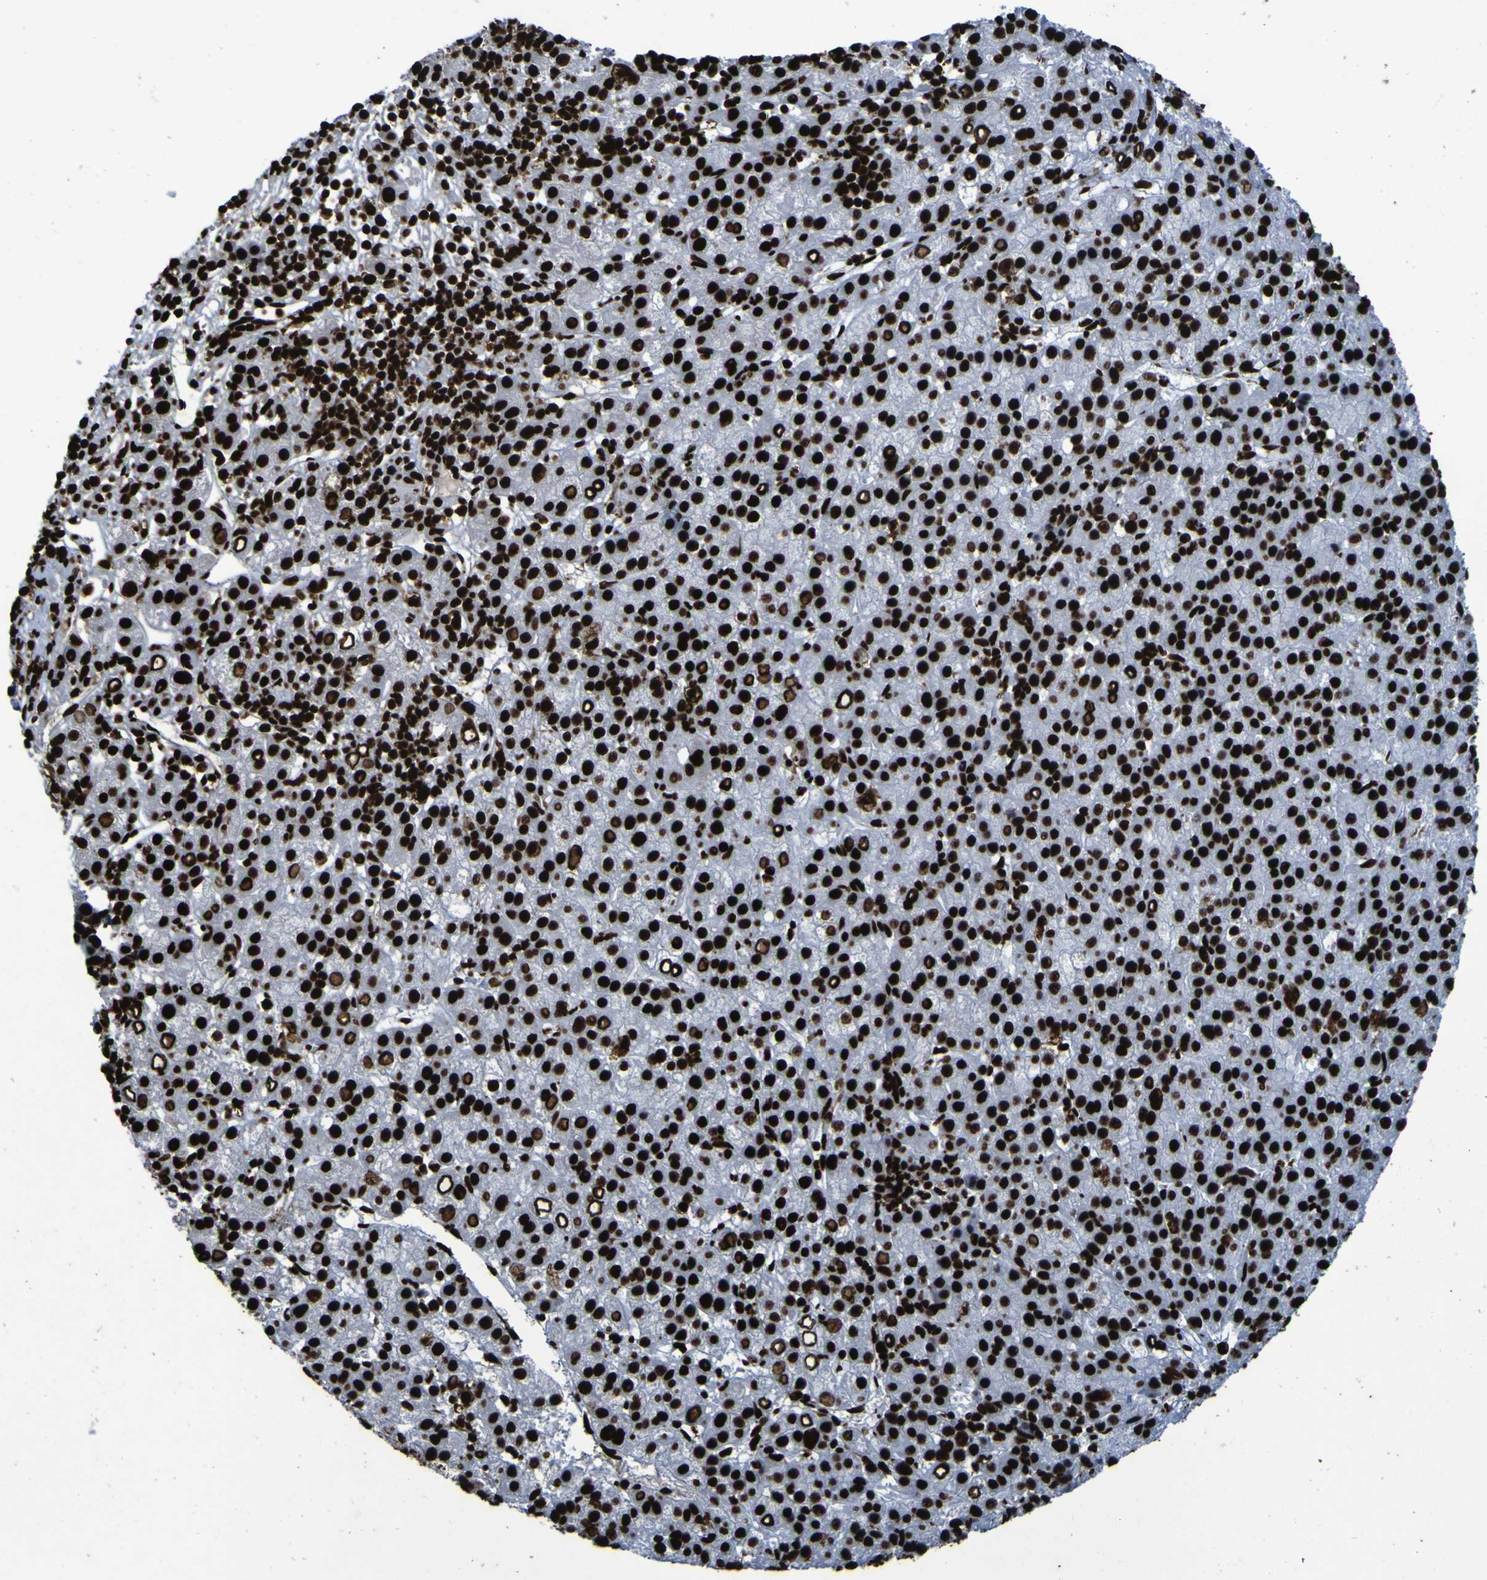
{"staining": {"intensity": "strong", "quantity": ">75%", "location": "cytoplasmic/membranous,nuclear"}, "tissue": "liver cancer", "cell_type": "Tumor cells", "image_type": "cancer", "snomed": [{"axis": "morphology", "description": "Carcinoma, Hepatocellular, NOS"}, {"axis": "topography", "description": "Liver"}], "caption": "Protein analysis of hepatocellular carcinoma (liver) tissue demonstrates strong cytoplasmic/membranous and nuclear expression in about >75% of tumor cells.", "gene": "NPM1", "patient": {"sex": "female", "age": 58}}